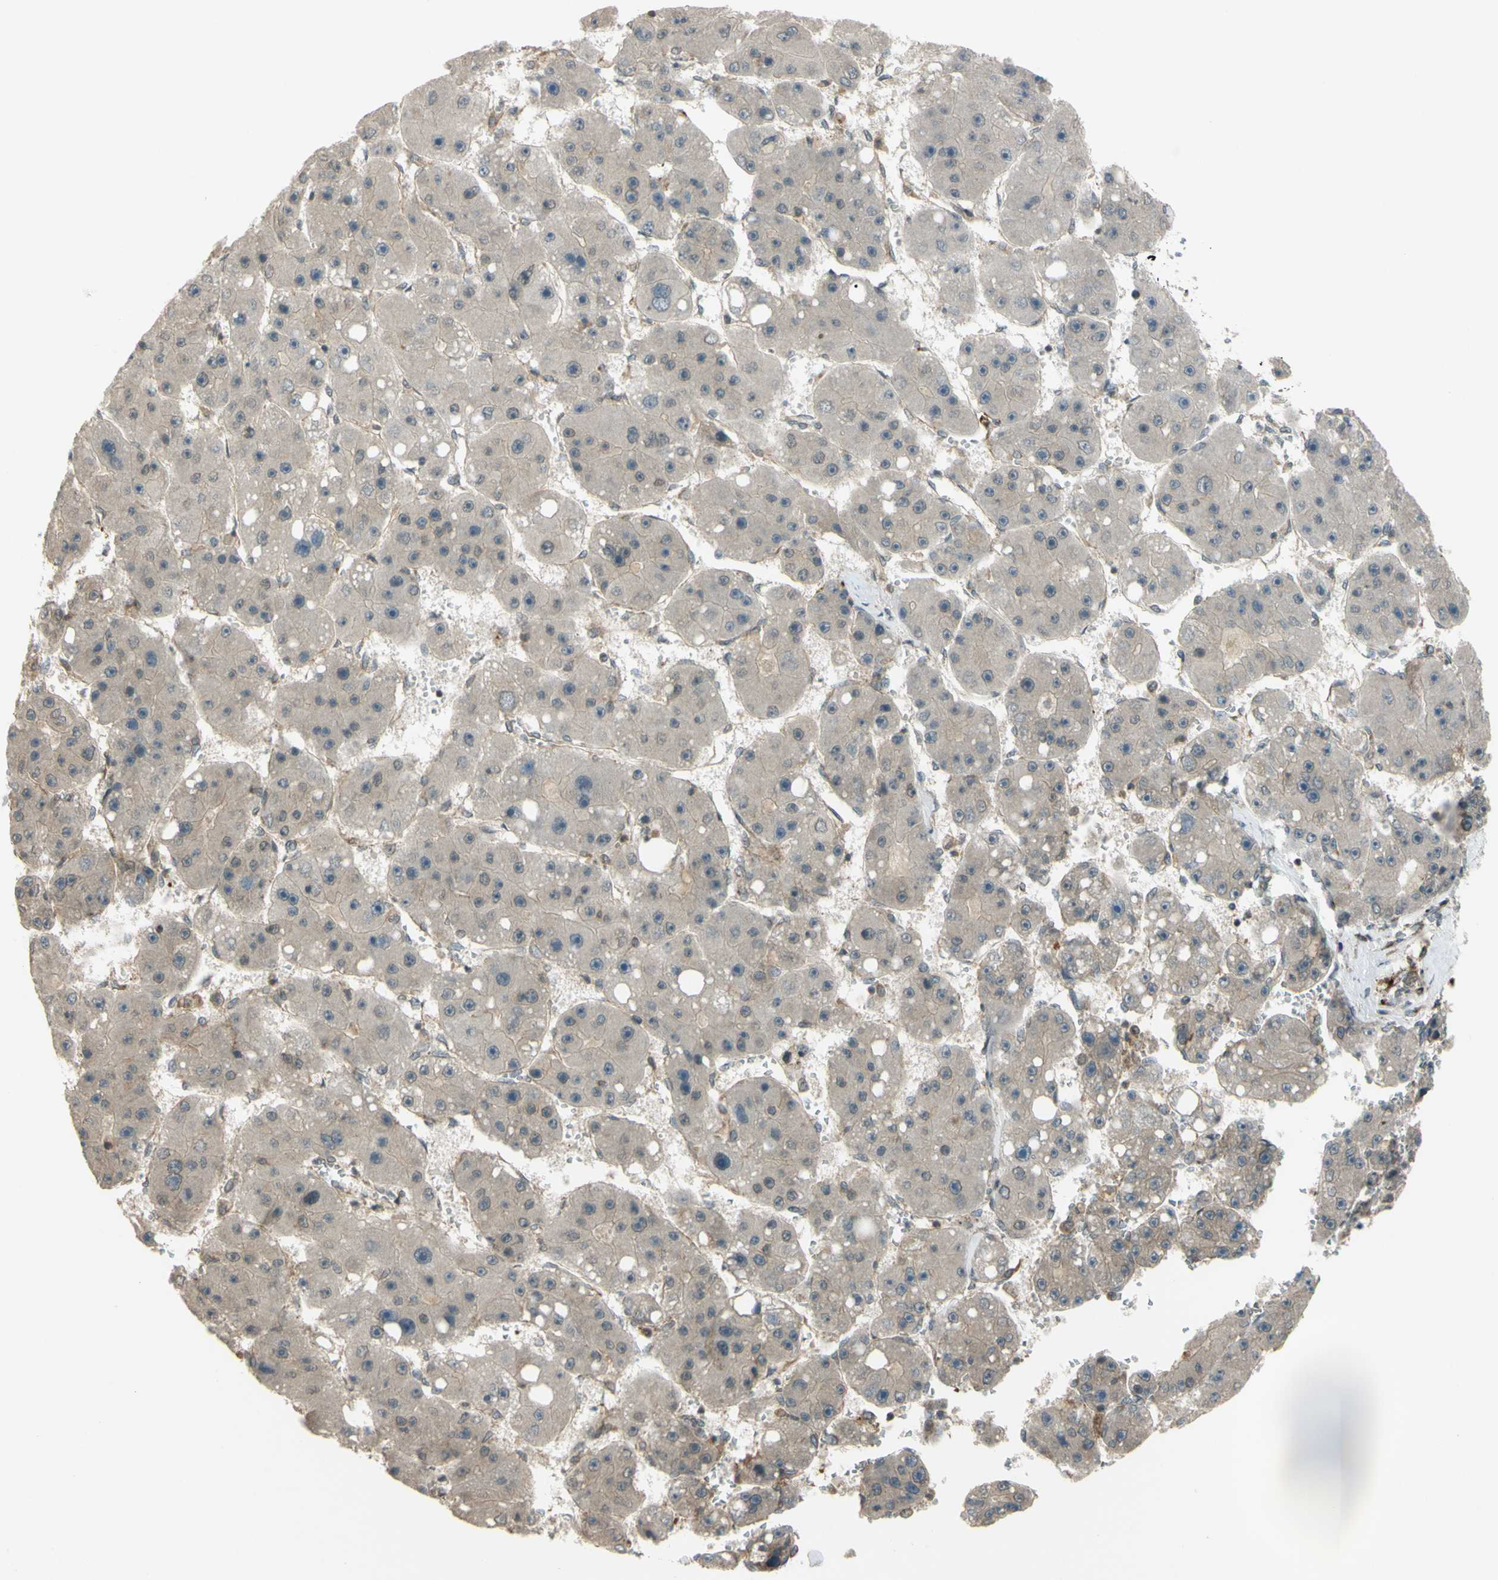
{"staining": {"intensity": "negative", "quantity": "none", "location": "none"}, "tissue": "liver cancer", "cell_type": "Tumor cells", "image_type": "cancer", "snomed": [{"axis": "morphology", "description": "Carcinoma, Hepatocellular, NOS"}, {"axis": "topography", "description": "Liver"}], "caption": "Human hepatocellular carcinoma (liver) stained for a protein using IHC shows no expression in tumor cells.", "gene": "FLII", "patient": {"sex": "female", "age": 61}}